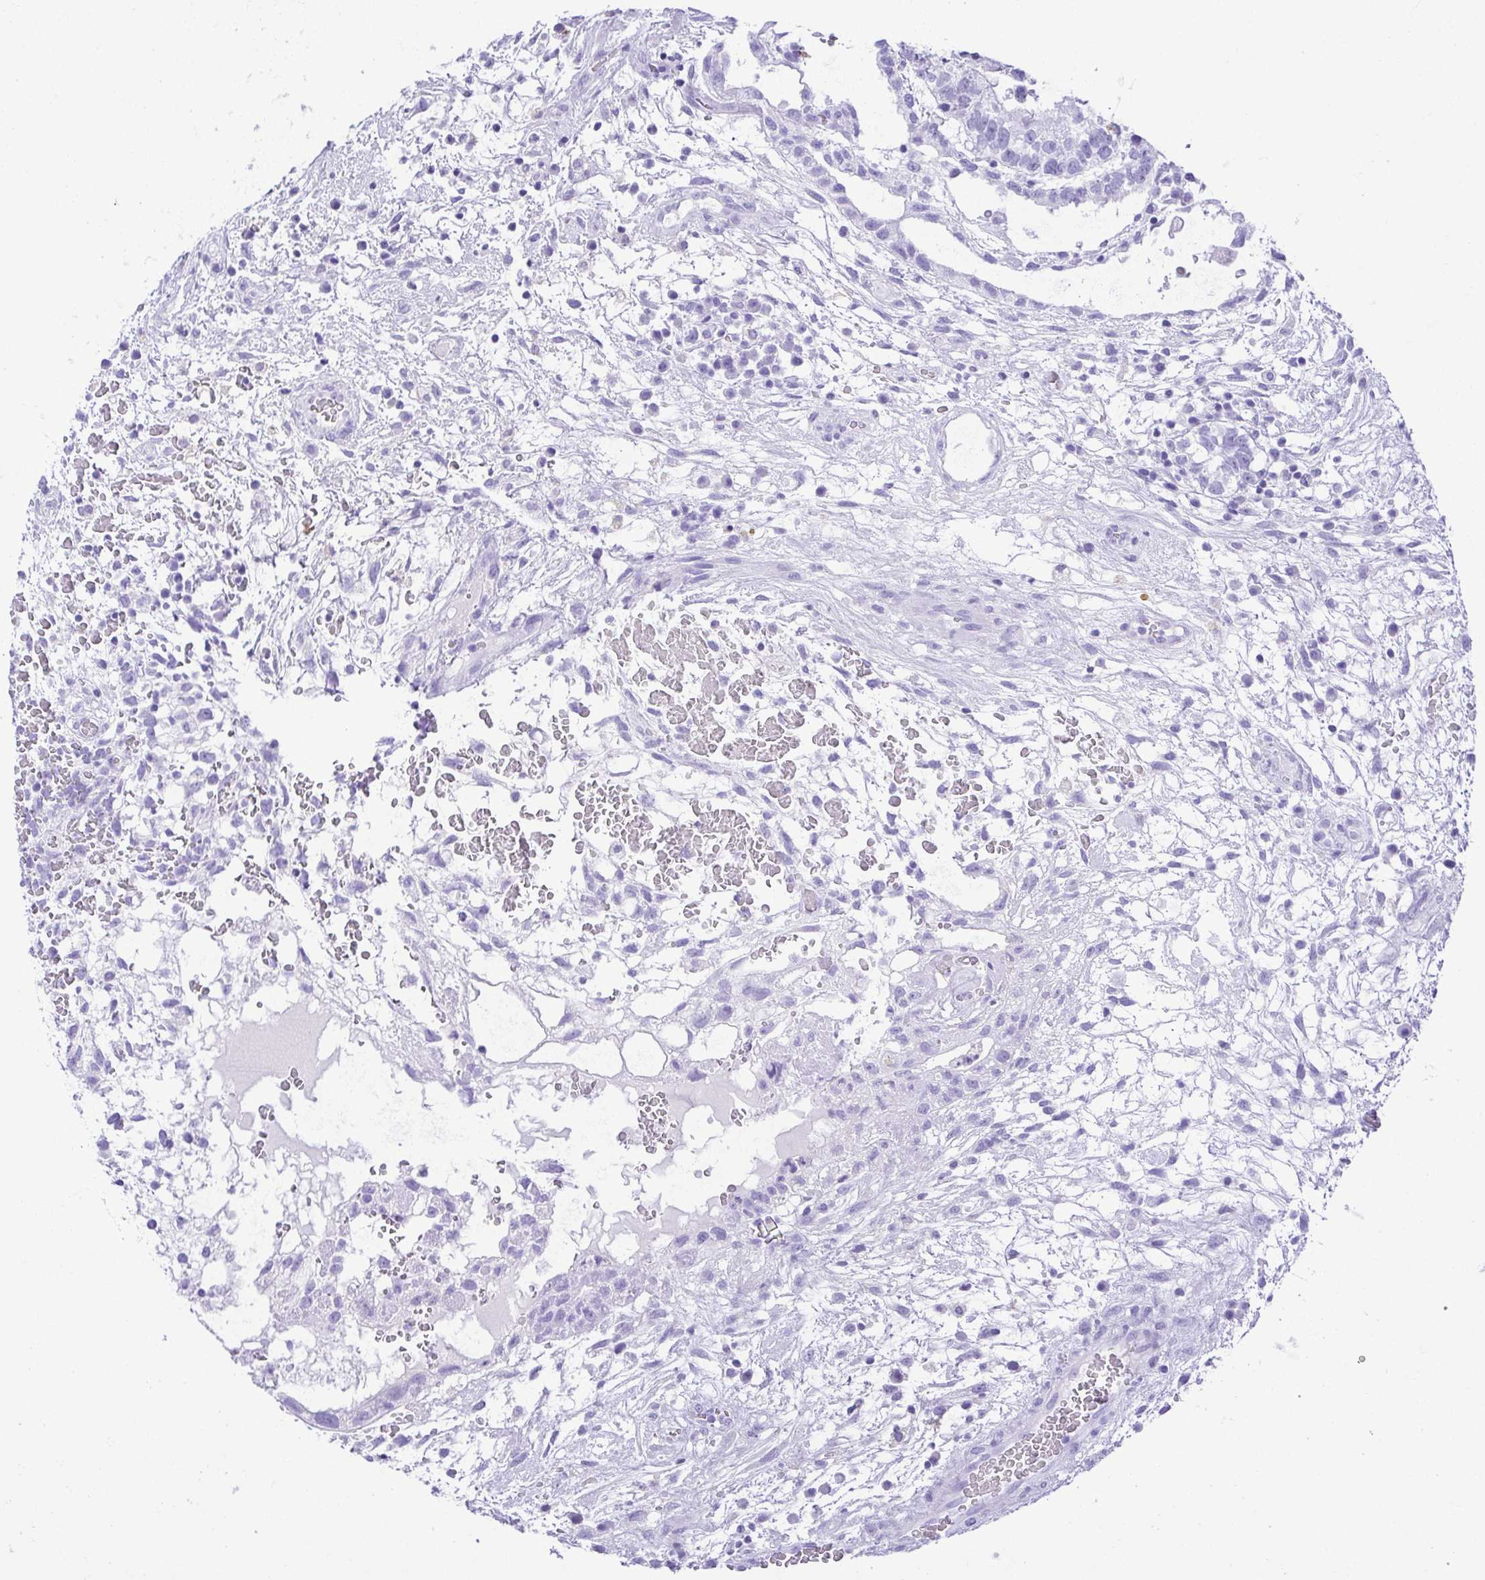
{"staining": {"intensity": "negative", "quantity": "none", "location": "none"}, "tissue": "testis cancer", "cell_type": "Tumor cells", "image_type": "cancer", "snomed": [{"axis": "morphology", "description": "Normal tissue, NOS"}, {"axis": "morphology", "description": "Carcinoma, Embryonal, NOS"}, {"axis": "topography", "description": "Testis"}], "caption": "Tumor cells show no significant protein expression in embryonal carcinoma (testis).", "gene": "CDSN", "patient": {"sex": "male", "age": 32}}